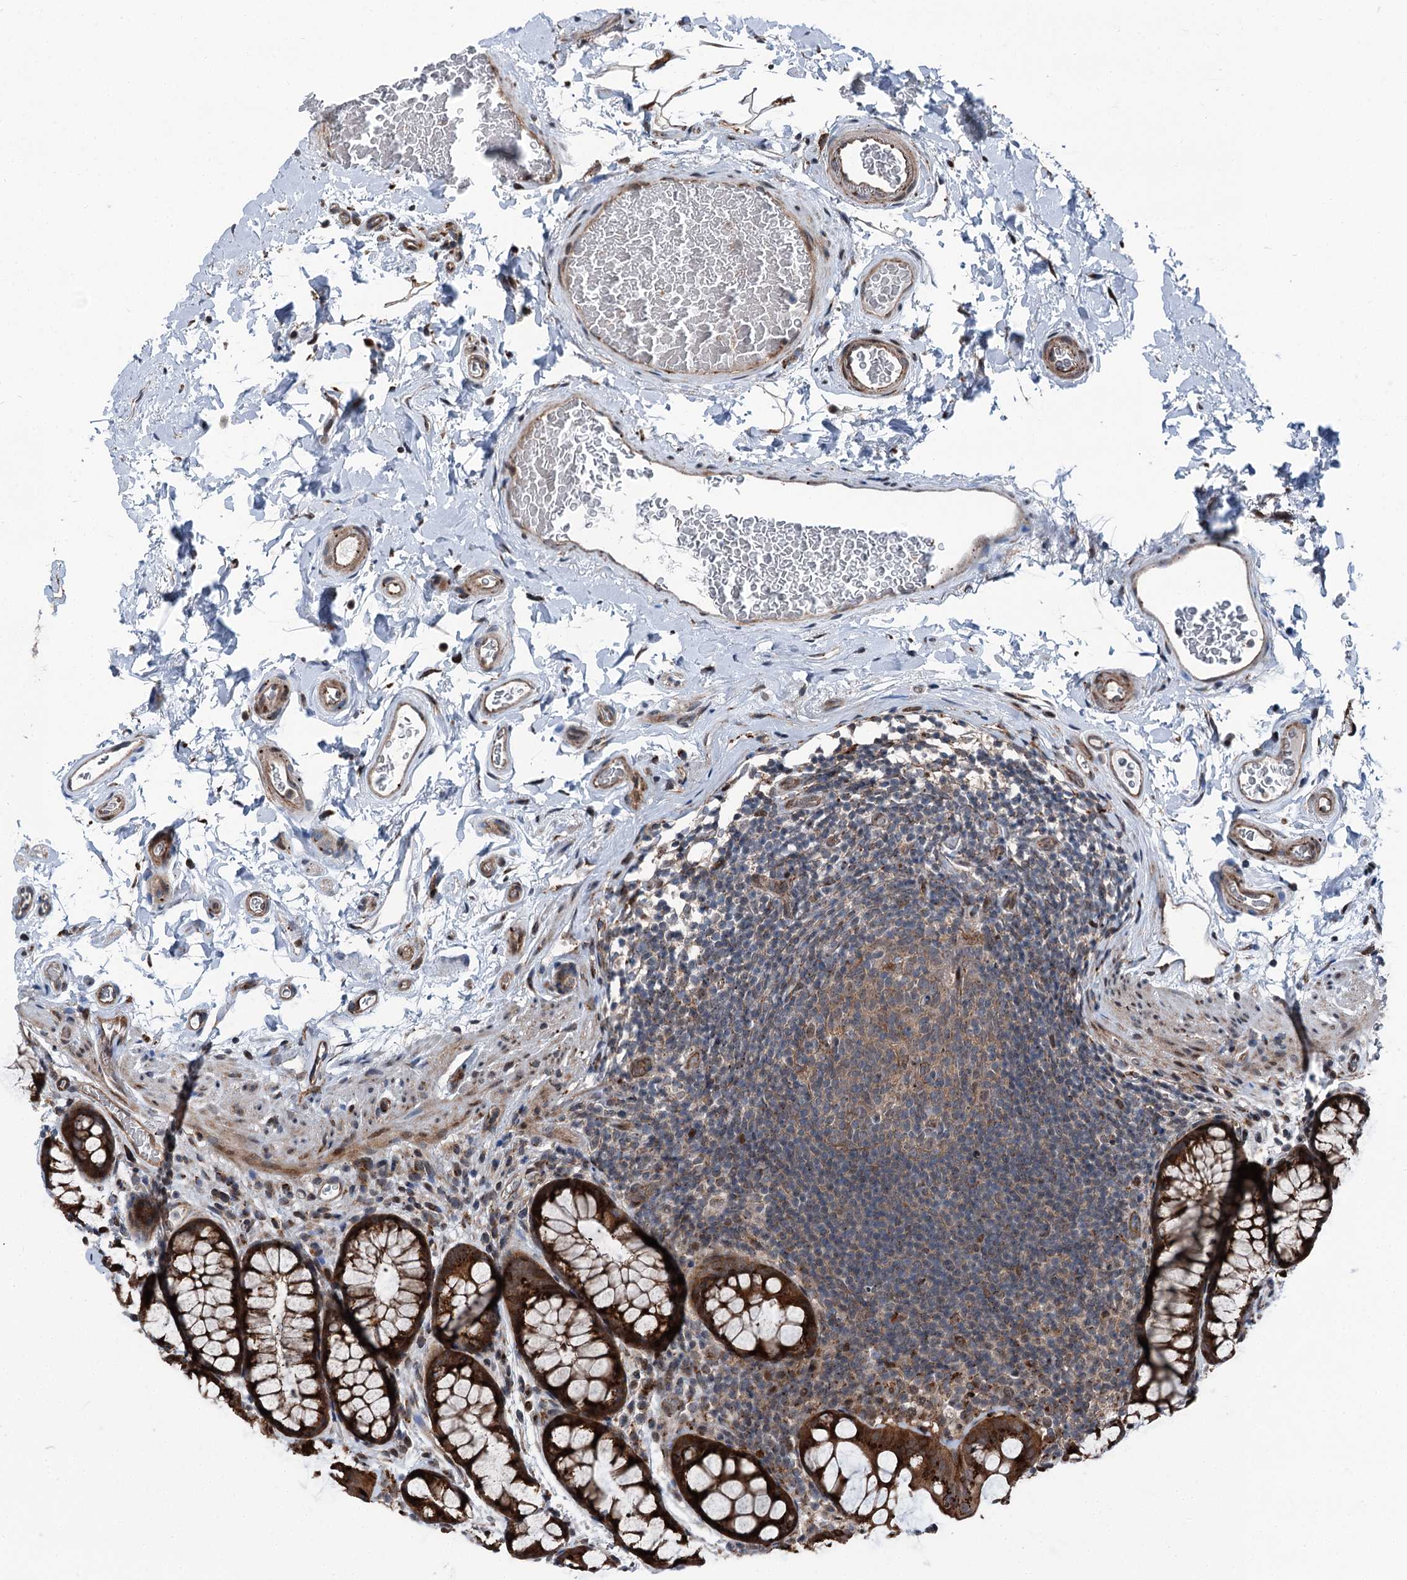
{"staining": {"intensity": "moderate", "quantity": ">75%", "location": "cytoplasmic/membranous"}, "tissue": "colon", "cell_type": "Endothelial cells", "image_type": "normal", "snomed": [{"axis": "morphology", "description": "Normal tissue, NOS"}, {"axis": "topography", "description": "Colon"}], "caption": "The photomicrograph reveals staining of normal colon, revealing moderate cytoplasmic/membranous protein expression (brown color) within endothelial cells.", "gene": "POLR1D", "patient": {"sex": "female", "age": 82}}